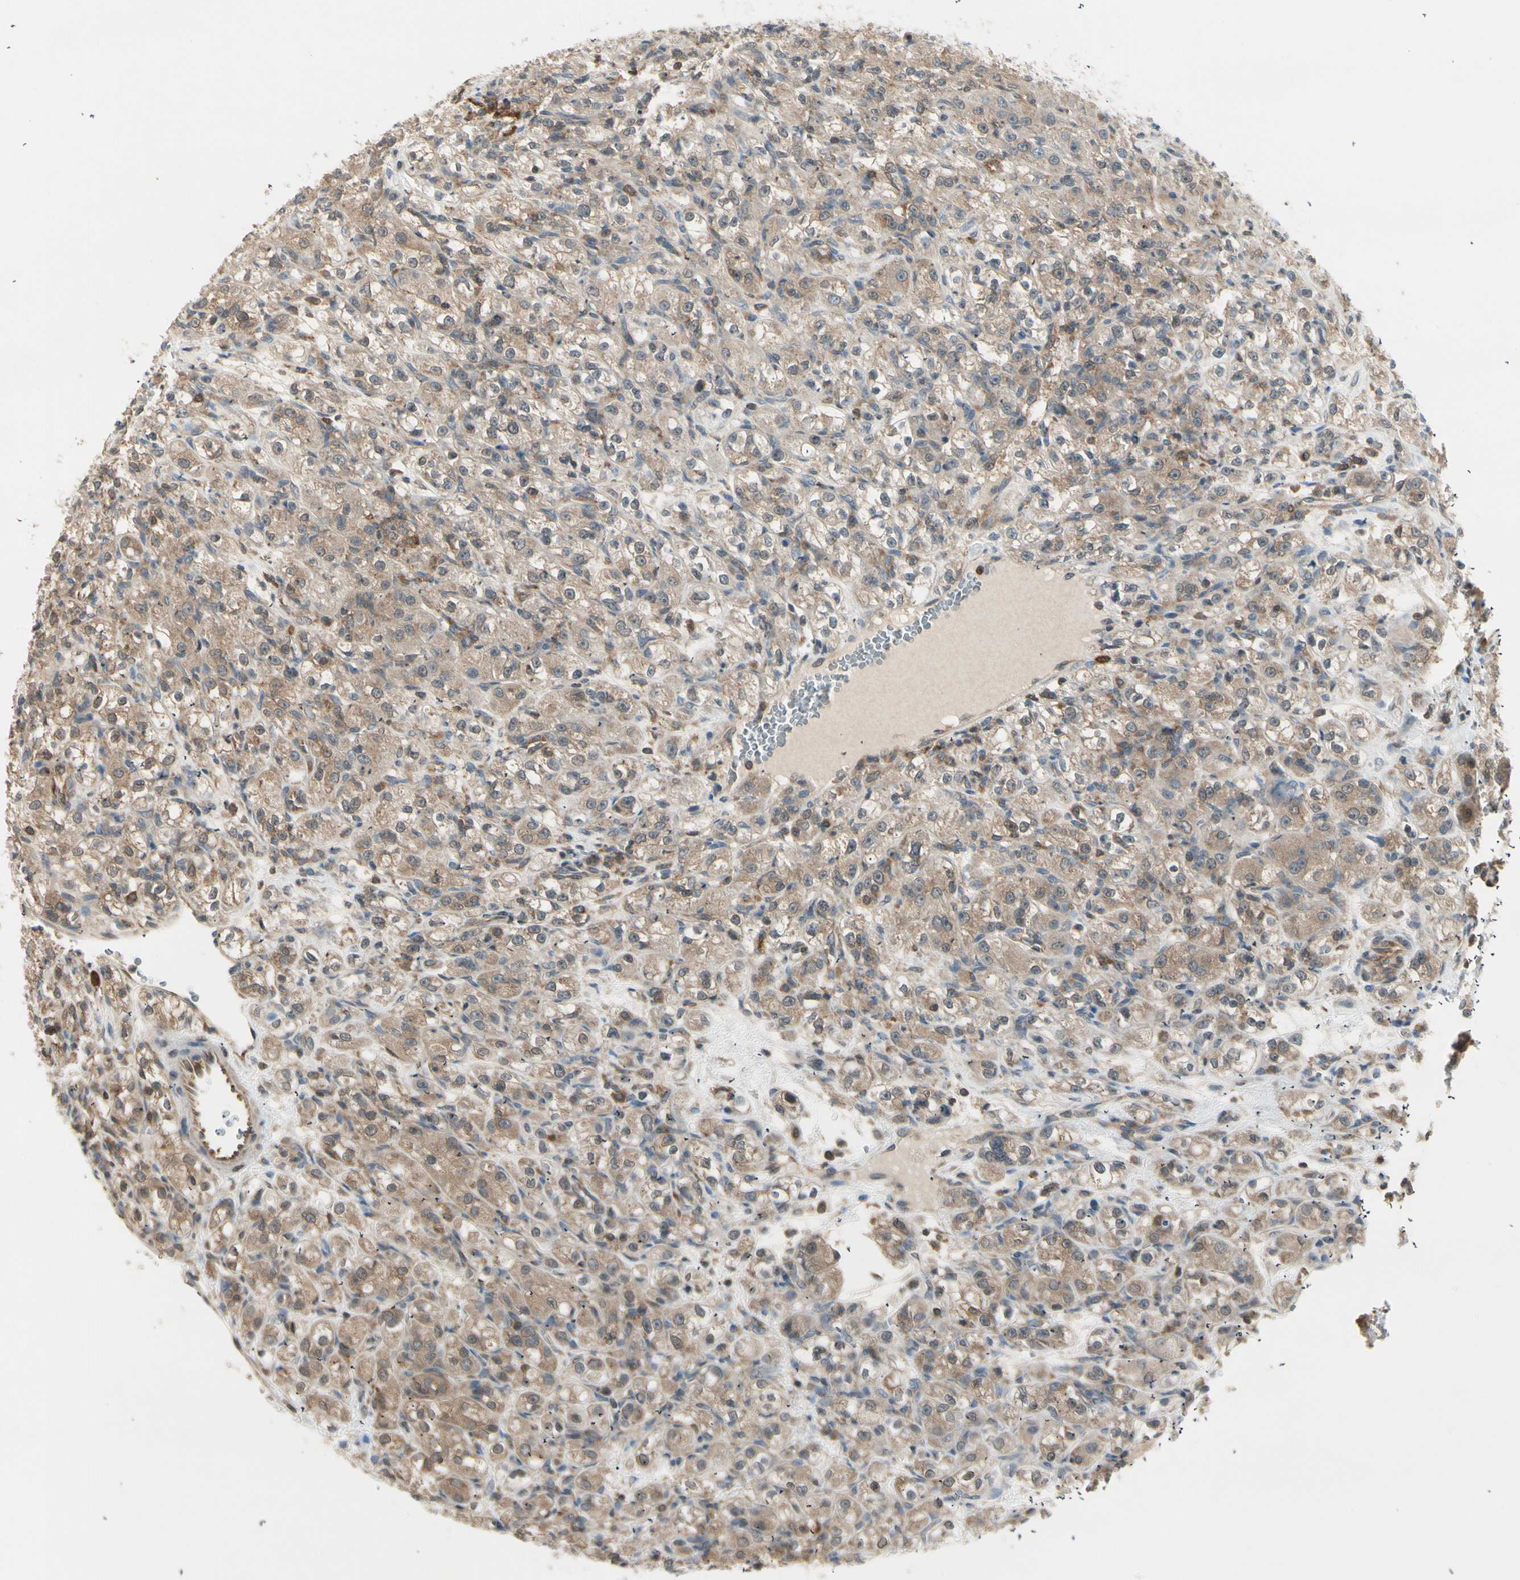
{"staining": {"intensity": "weak", "quantity": ">75%", "location": "cytoplasmic/membranous"}, "tissue": "renal cancer", "cell_type": "Tumor cells", "image_type": "cancer", "snomed": [{"axis": "morphology", "description": "Normal tissue, NOS"}, {"axis": "morphology", "description": "Adenocarcinoma, NOS"}, {"axis": "topography", "description": "Kidney"}], "caption": "Protein expression by IHC displays weak cytoplasmic/membranous staining in approximately >75% of tumor cells in renal cancer (adenocarcinoma).", "gene": "OXSR1", "patient": {"sex": "male", "age": 61}}